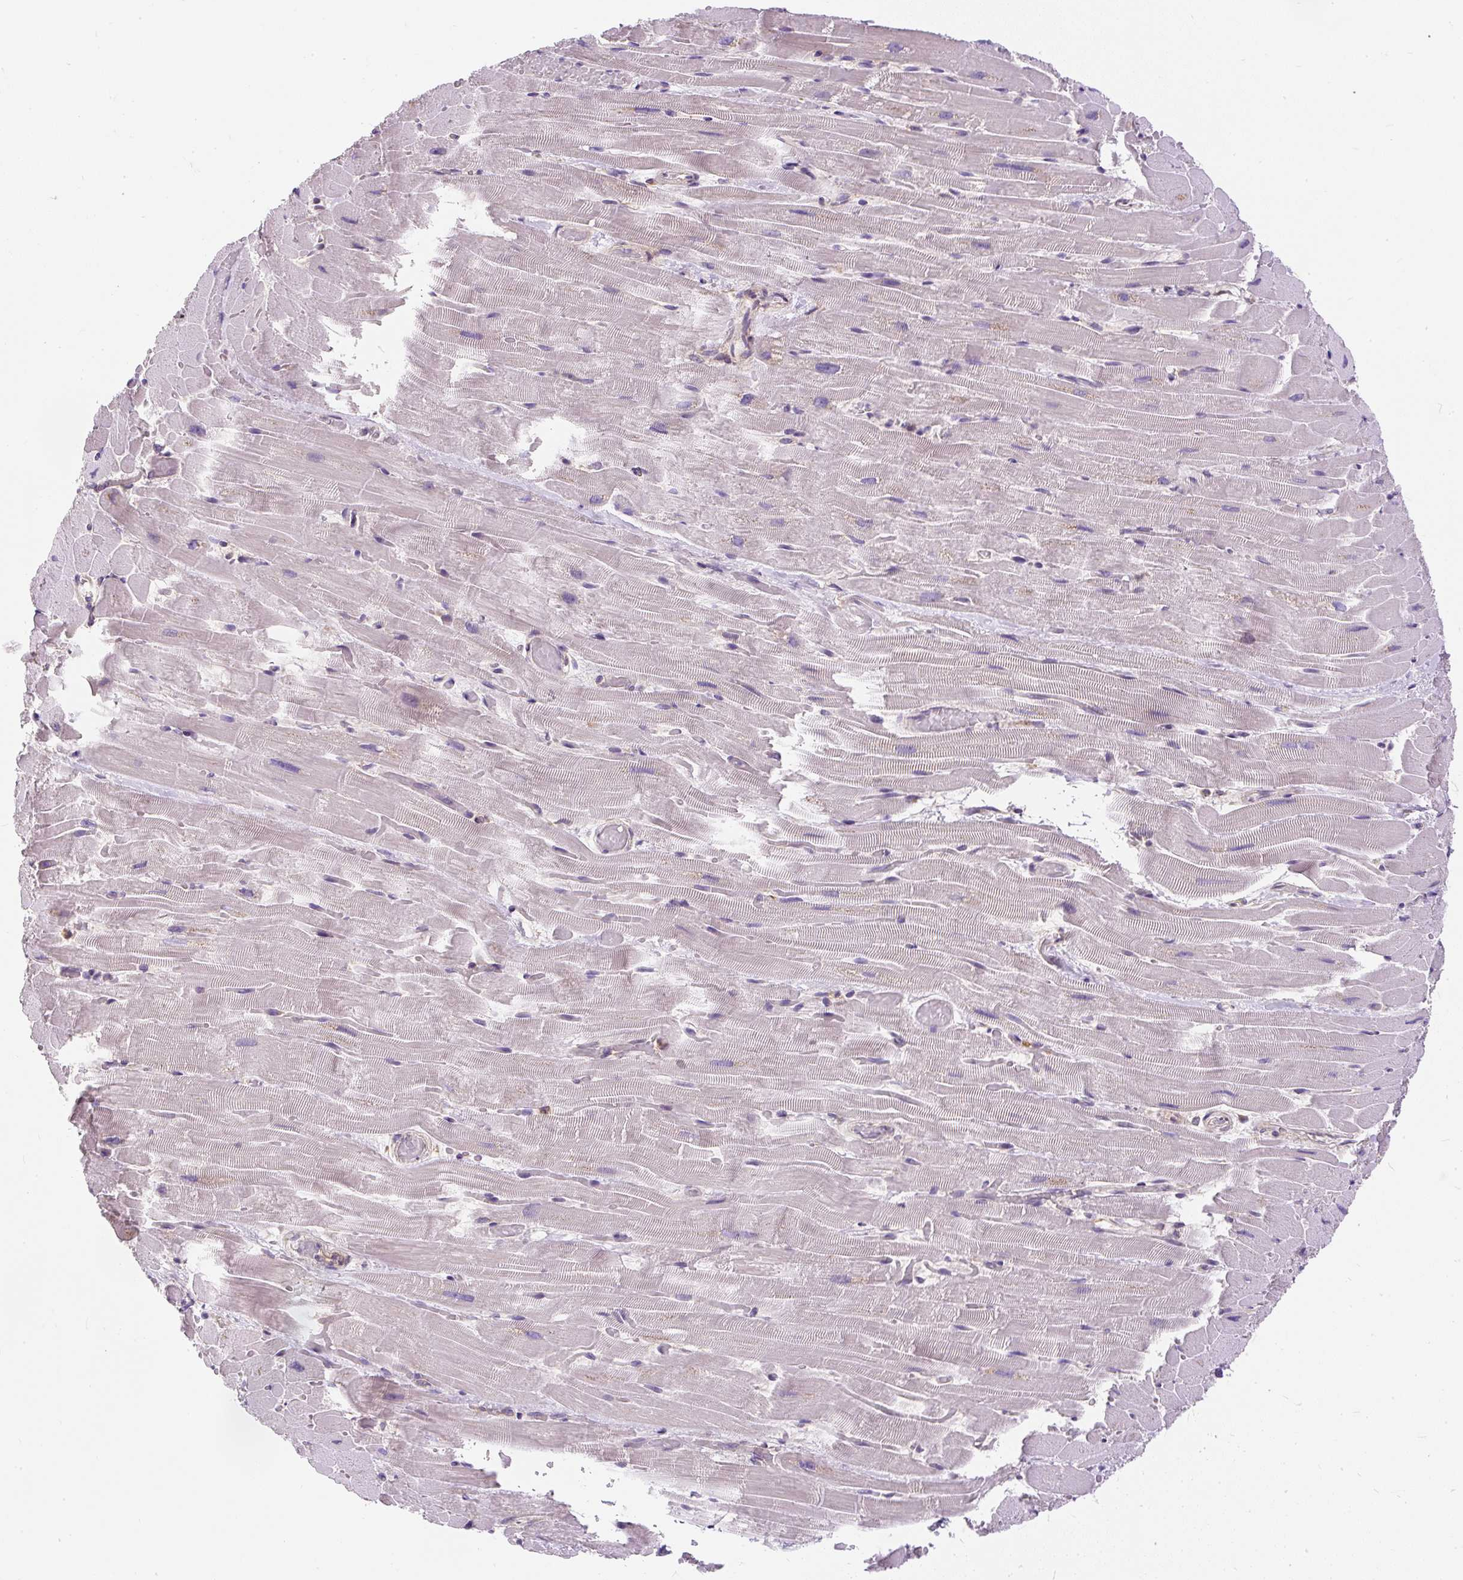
{"staining": {"intensity": "negative", "quantity": "none", "location": "none"}, "tissue": "heart muscle", "cell_type": "Cardiomyocytes", "image_type": "normal", "snomed": [{"axis": "morphology", "description": "Normal tissue, NOS"}, {"axis": "topography", "description": "Heart"}], "caption": "An immunohistochemistry (IHC) photomicrograph of benign heart muscle is shown. There is no staining in cardiomyocytes of heart muscle. The staining was performed using DAB (3,3'-diaminobenzidine) to visualize the protein expression in brown, while the nuclei were stained in blue with hematoxylin (Magnification: 20x).", "gene": "CYP20A1", "patient": {"sex": "male", "age": 37}}